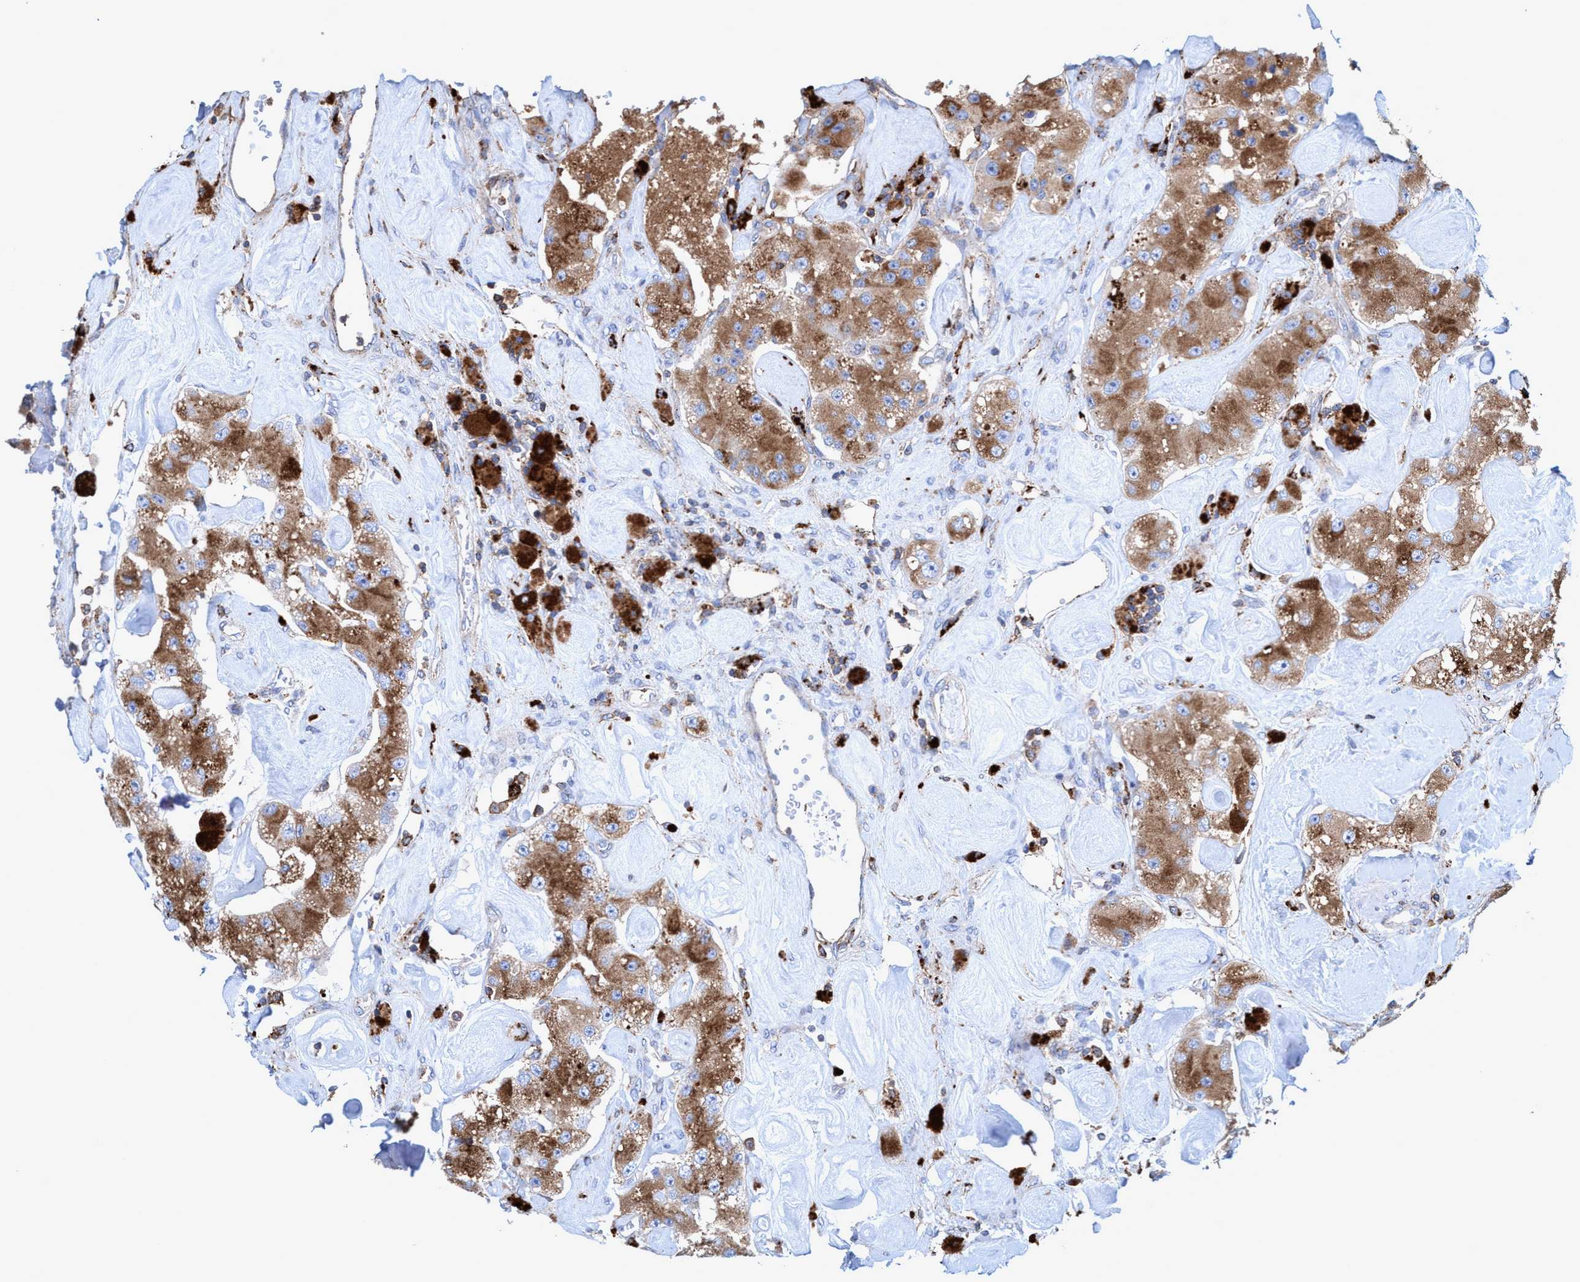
{"staining": {"intensity": "moderate", "quantity": ">75%", "location": "cytoplasmic/membranous"}, "tissue": "carcinoid", "cell_type": "Tumor cells", "image_type": "cancer", "snomed": [{"axis": "morphology", "description": "Carcinoid, malignant, NOS"}, {"axis": "topography", "description": "Pancreas"}], "caption": "Approximately >75% of tumor cells in human carcinoid display moderate cytoplasmic/membranous protein positivity as visualized by brown immunohistochemical staining.", "gene": "TRIM65", "patient": {"sex": "male", "age": 41}}